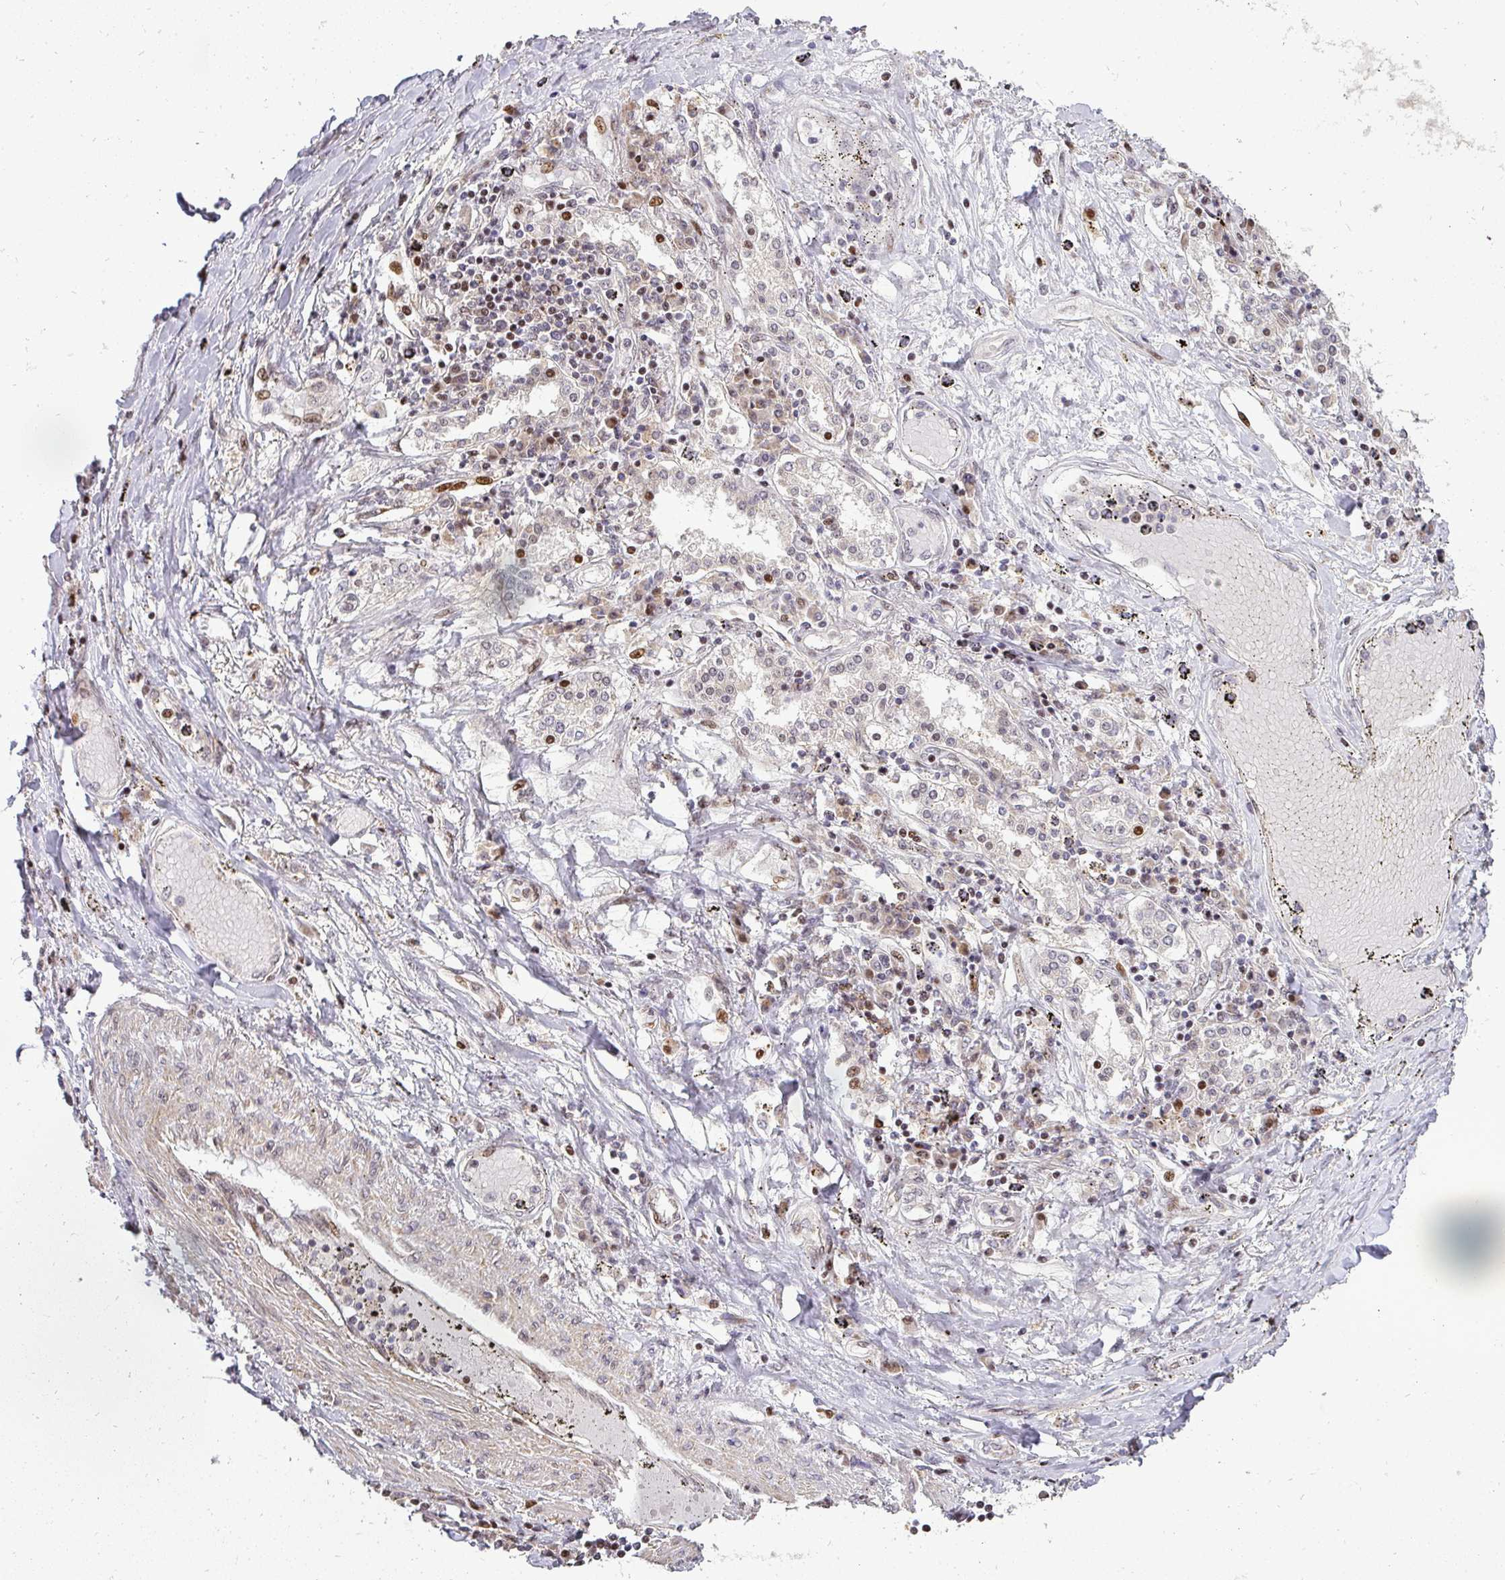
{"staining": {"intensity": "moderate", "quantity": "<25%", "location": "nuclear"}, "tissue": "lung cancer", "cell_type": "Tumor cells", "image_type": "cancer", "snomed": [{"axis": "morphology", "description": "Squamous cell carcinoma, NOS"}, {"axis": "topography", "description": "Lung"}], "caption": "Human lung cancer stained with a brown dye shows moderate nuclear positive staining in about <25% of tumor cells.", "gene": "PATZ1", "patient": {"sex": "male", "age": 65}}